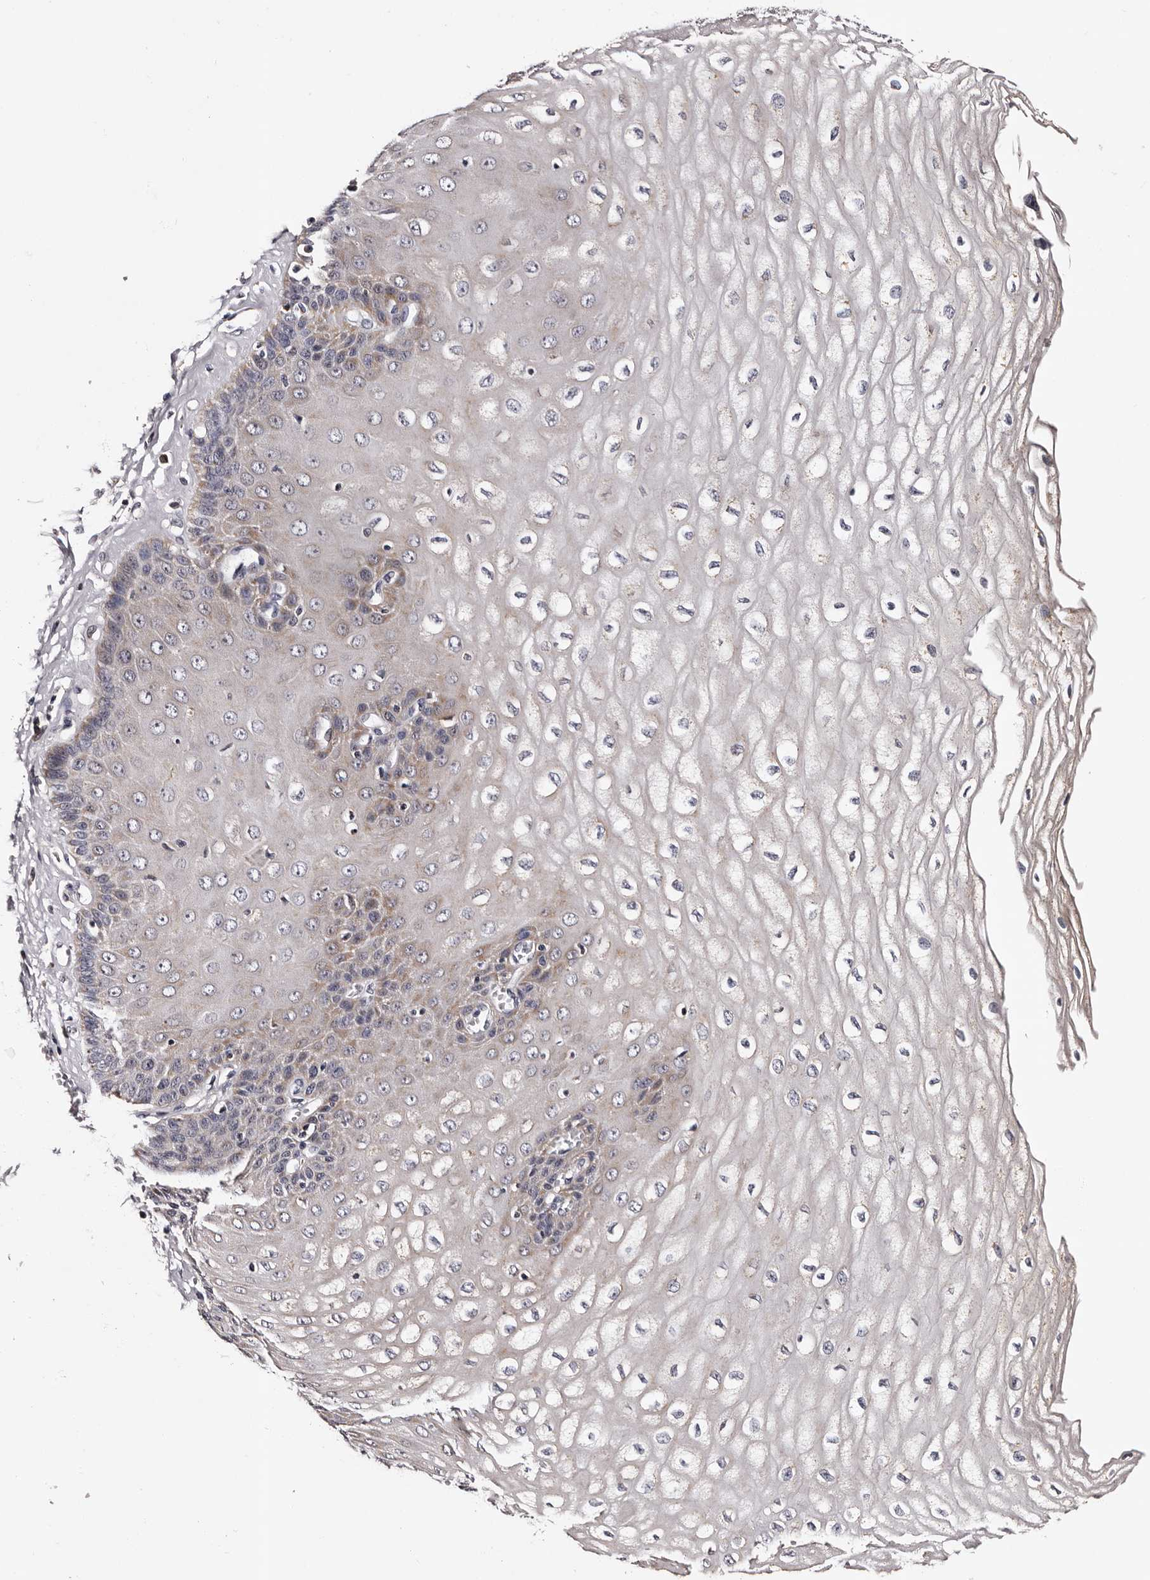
{"staining": {"intensity": "weak", "quantity": "25%-75%", "location": "cytoplasmic/membranous"}, "tissue": "esophagus", "cell_type": "Squamous epithelial cells", "image_type": "normal", "snomed": [{"axis": "morphology", "description": "Normal tissue, NOS"}, {"axis": "topography", "description": "Esophagus"}], "caption": "Immunohistochemistry (IHC) of benign esophagus shows low levels of weak cytoplasmic/membranous positivity in approximately 25%-75% of squamous epithelial cells.", "gene": "TAF4B", "patient": {"sex": "male", "age": 60}}